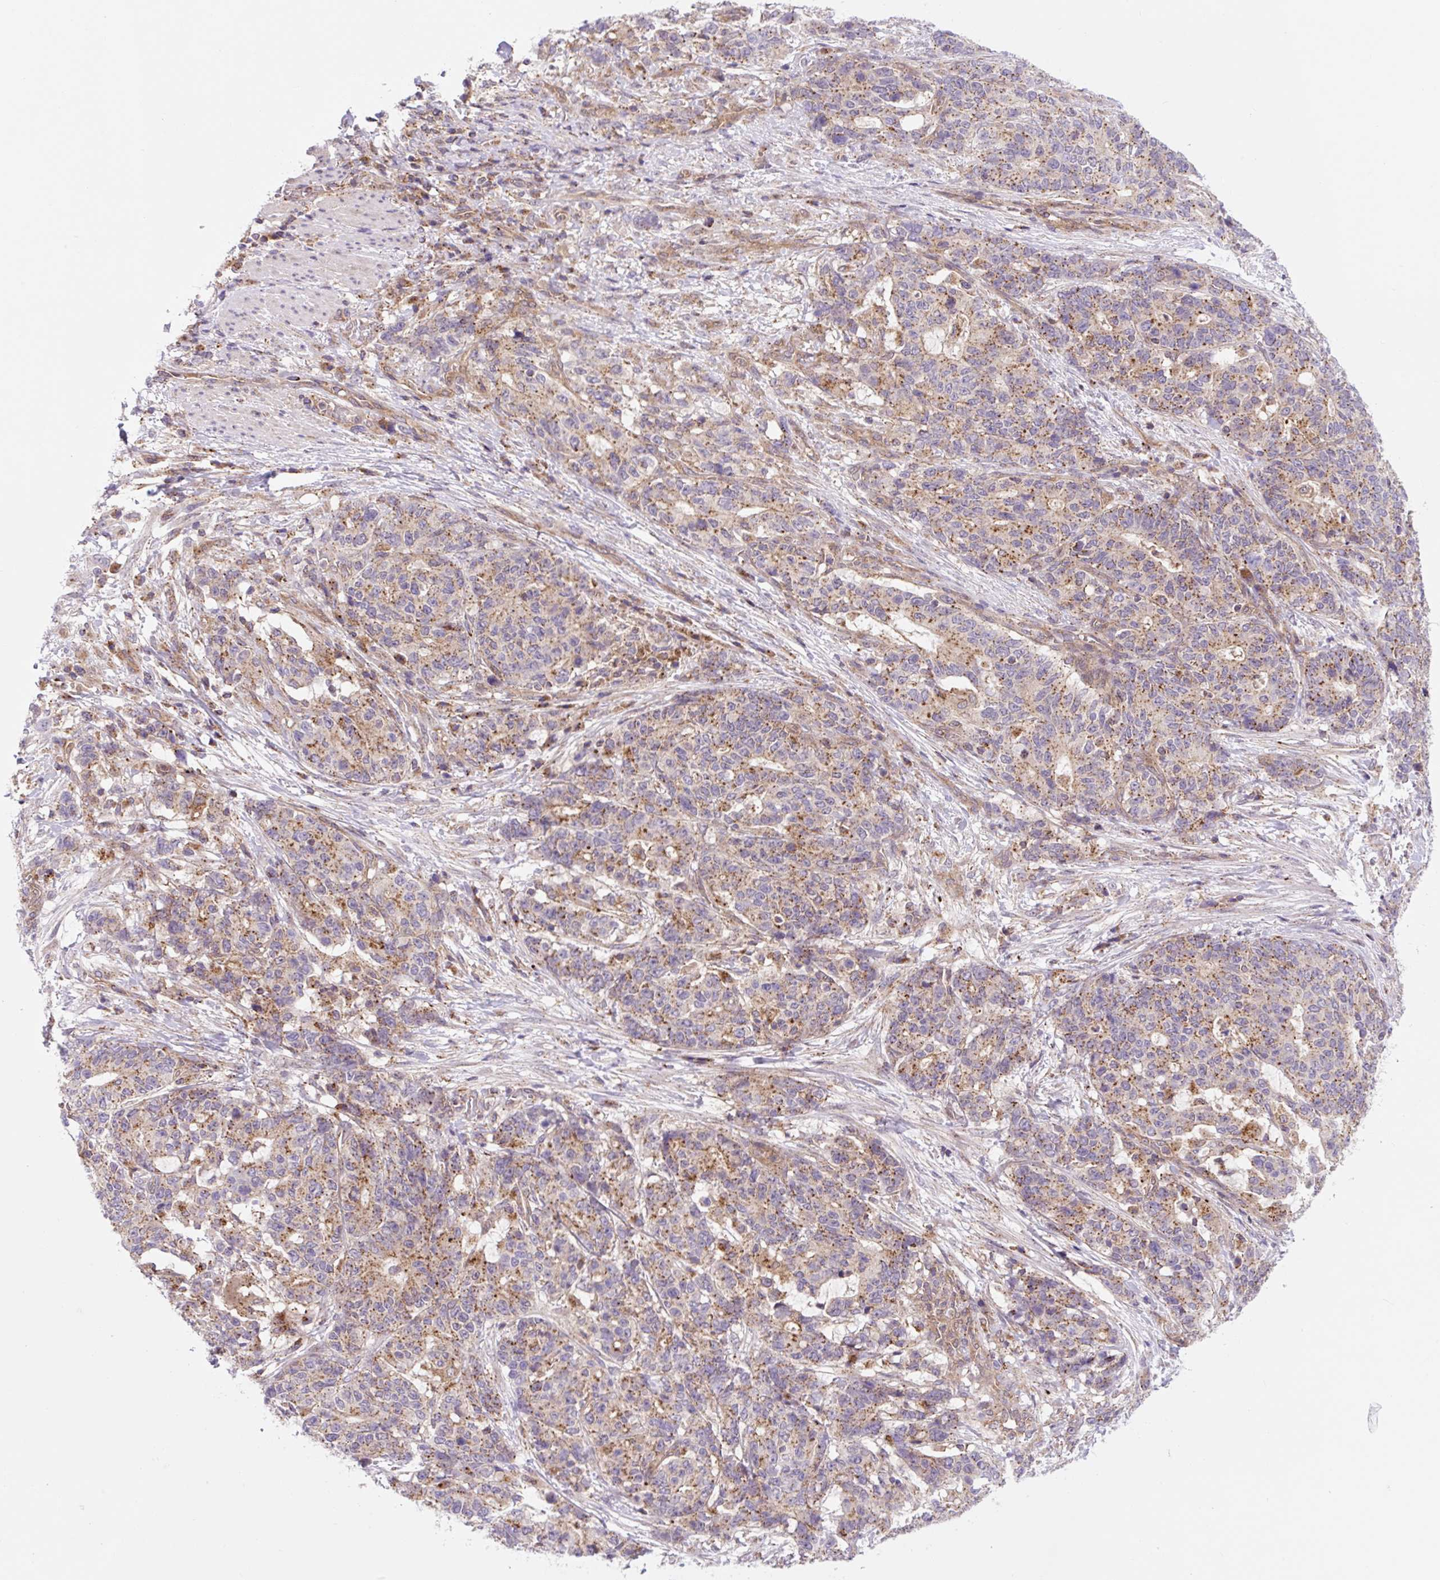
{"staining": {"intensity": "moderate", "quantity": "25%-75%", "location": "cytoplasmic/membranous"}, "tissue": "stomach cancer", "cell_type": "Tumor cells", "image_type": "cancer", "snomed": [{"axis": "morphology", "description": "Normal tissue, NOS"}, {"axis": "morphology", "description": "Adenocarcinoma, NOS"}, {"axis": "topography", "description": "Stomach"}], "caption": "Adenocarcinoma (stomach) stained with a protein marker reveals moderate staining in tumor cells.", "gene": "VPS4A", "patient": {"sex": "female", "age": 64}}